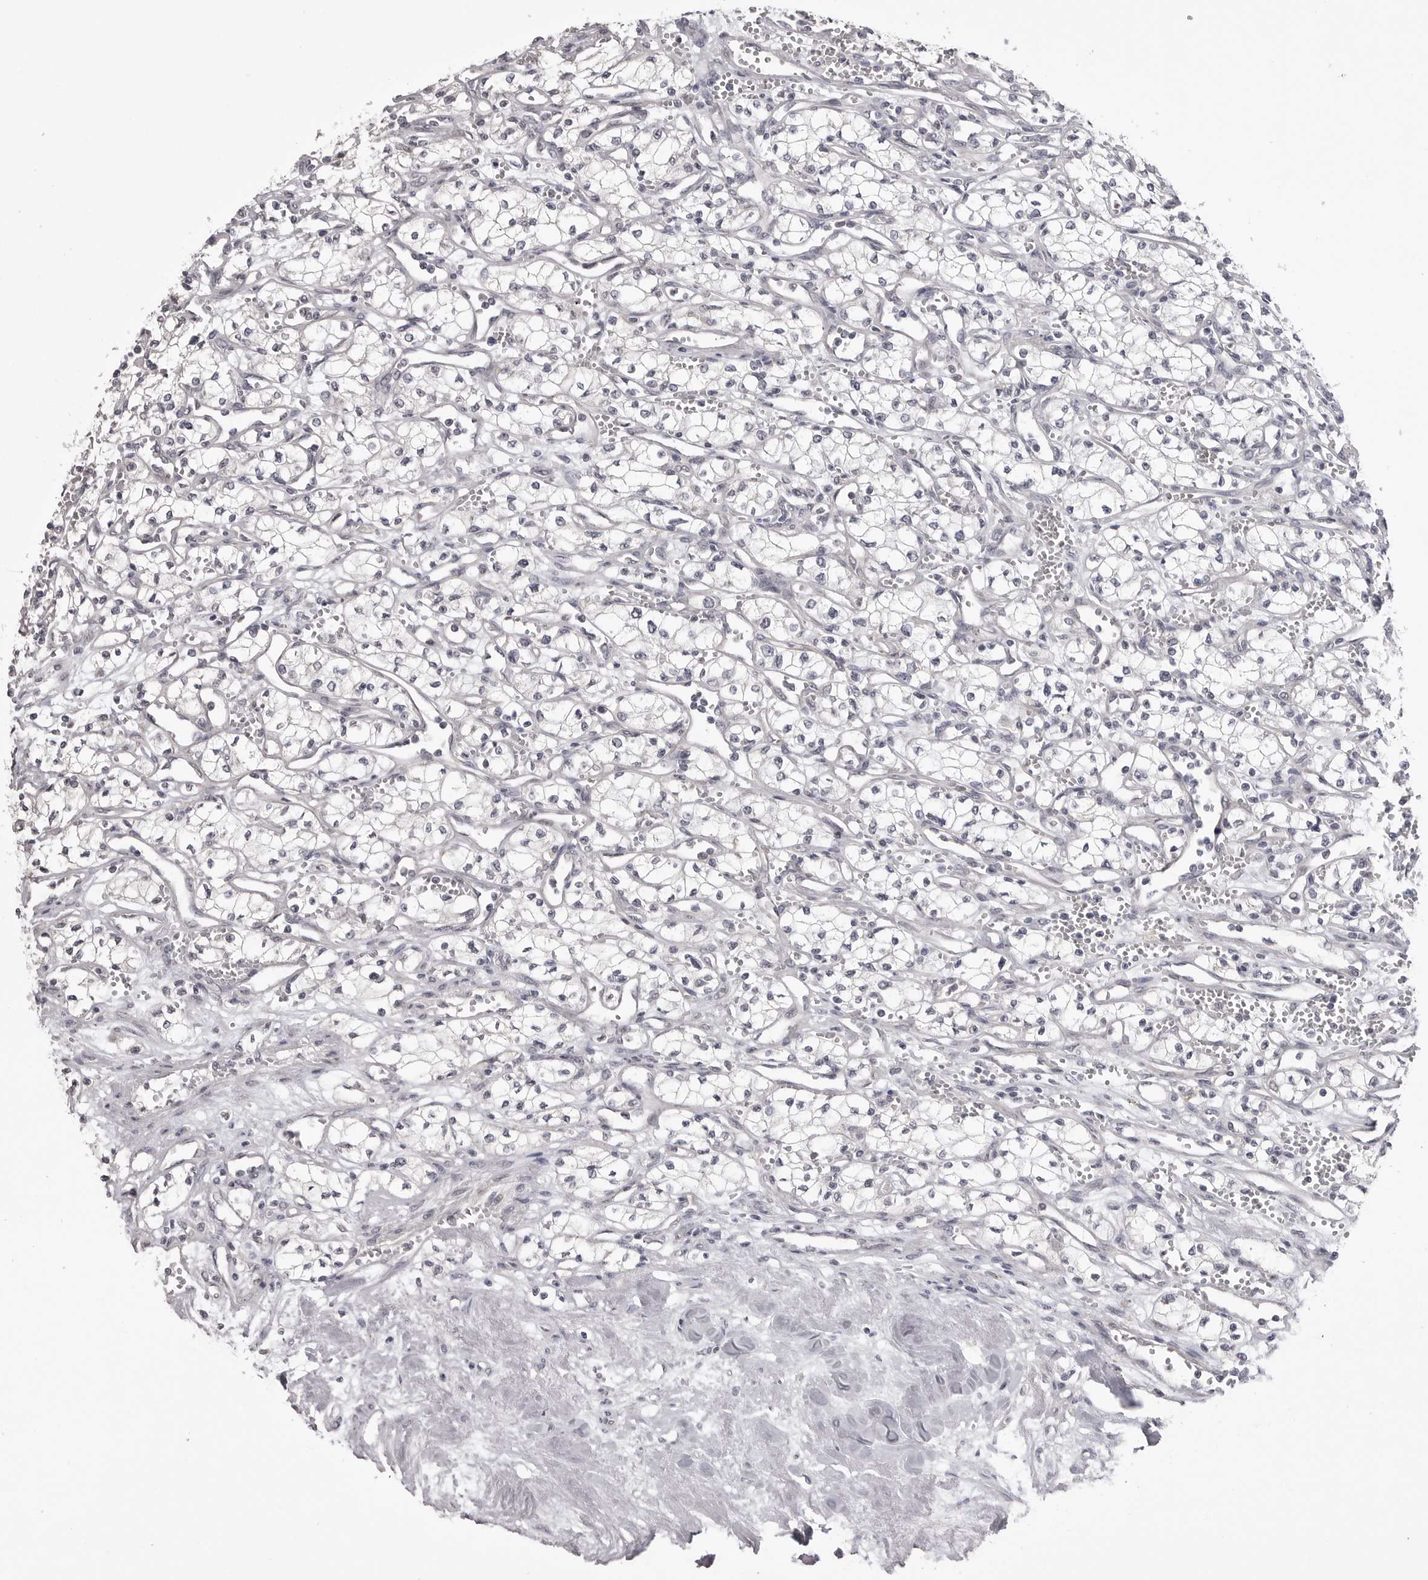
{"staining": {"intensity": "negative", "quantity": "none", "location": "none"}, "tissue": "renal cancer", "cell_type": "Tumor cells", "image_type": "cancer", "snomed": [{"axis": "morphology", "description": "Adenocarcinoma, NOS"}, {"axis": "topography", "description": "Kidney"}], "caption": "Tumor cells are negative for brown protein staining in renal cancer (adenocarcinoma).", "gene": "GPN2", "patient": {"sex": "male", "age": 59}}